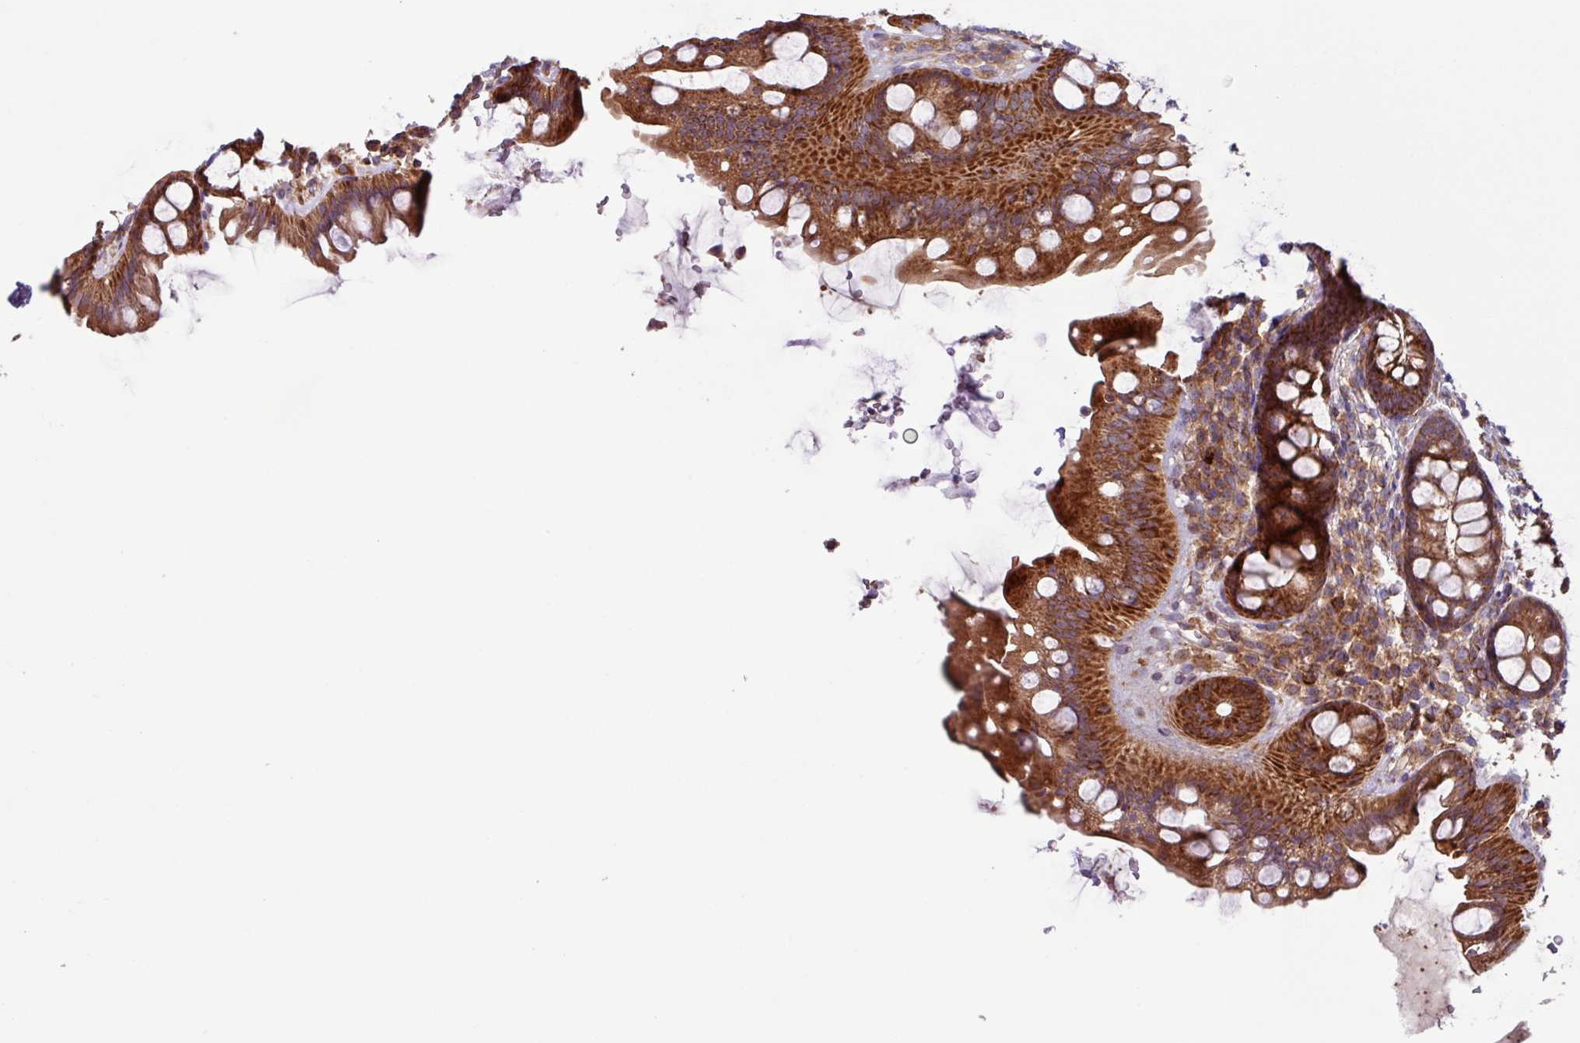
{"staining": {"intensity": "strong", "quantity": ">75%", "location": "cytoplasmic/membranous"}, "tissue": "rectum", "cell_type": "Glandular cells", "image_type": "normal", "snomed": [{"axis": "morphology", "description": "Normal tissue, NOS"}, {"axis": "topography", "description": "Rectum"}, {"axis": "topography", "description": "Peripheral nerve tissue"}], "caption": "IHC of unremarkable rectum reveals high levels of strong cytoplasmic/membranous expression in about >75% of glandular cells.", "gene": "PLEKHD1", "patient": {"sex": "female", "age": 69}}